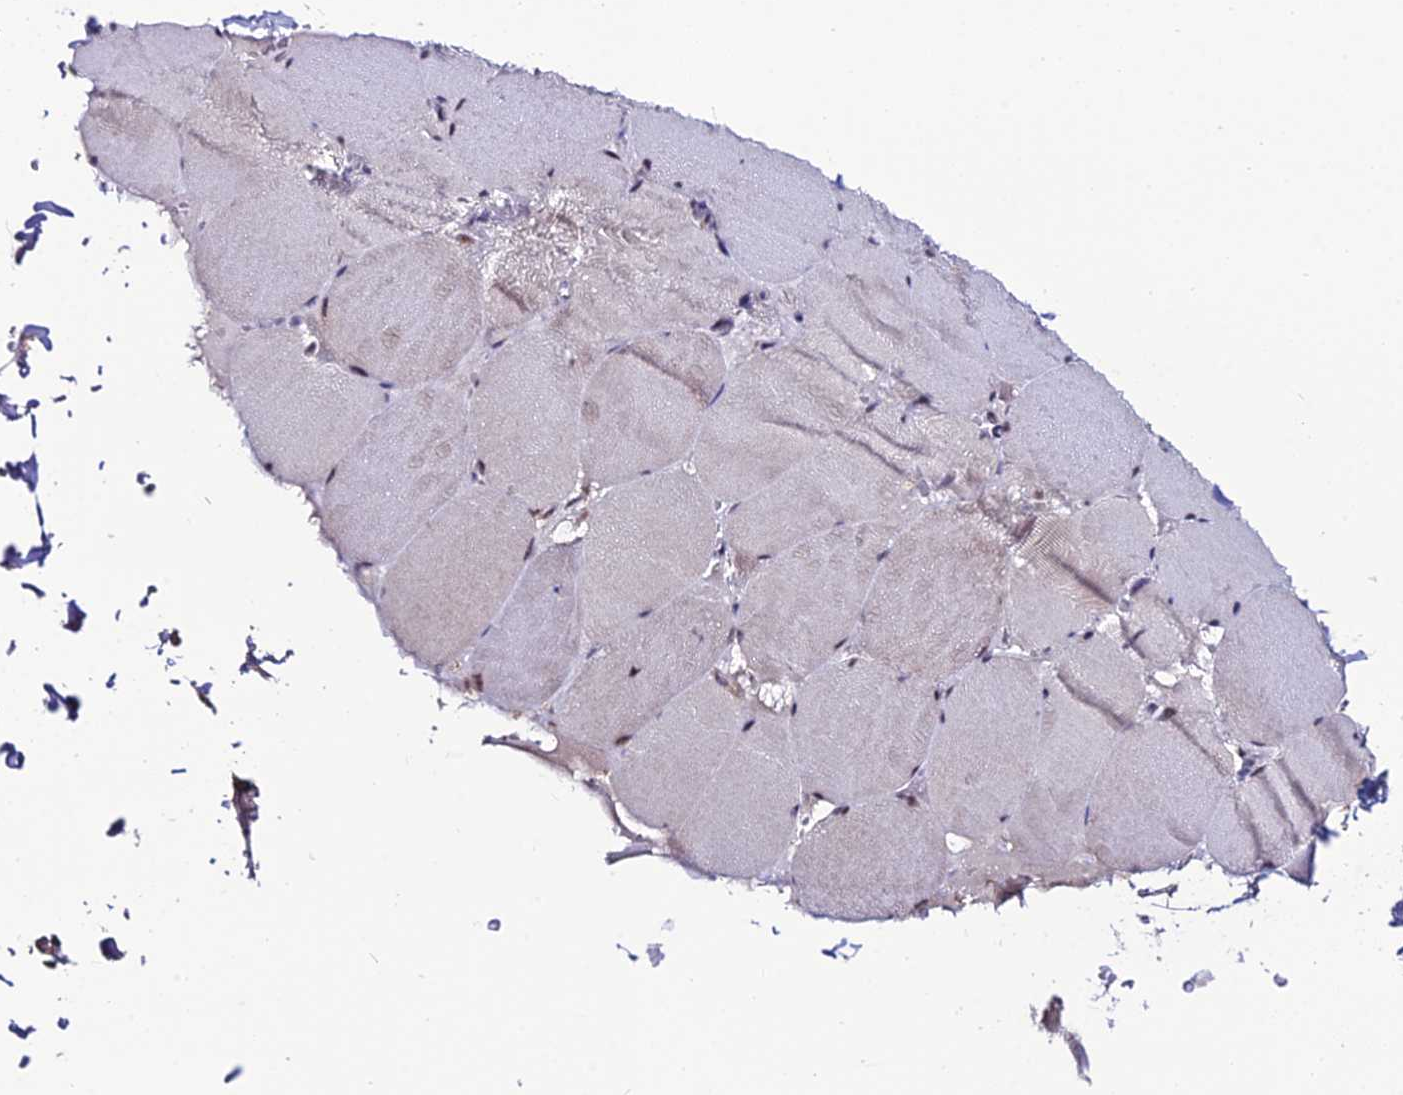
{"staining": {"intensity": "weak", "quantity": "<25%", "location": "cytoplasmic/membranous"}, "tissue": "skeletal muscle", "cell_type": "Myocytes", "image_type": "normal", "snomed": [{"axis": "morphology", "description": "Normal tissue, NOS"}, {"axis": "topography", "description": "Skeletal muscle"}, {"axis": "topography", "description": "Head-Neck"}], "caption": "DAB immunohistochemical staining of benign skeletal muscle displays no significant staining in myocytes. Brightfield microscopy of immunohistochemistry (IHC) stained with DAB (3,3'-diaminobenzidine) (brown) and hematoxylin (blue), captured at high magnification.", "gene": "SYT15B", "patient": {"sex": "male", "age": 66}}